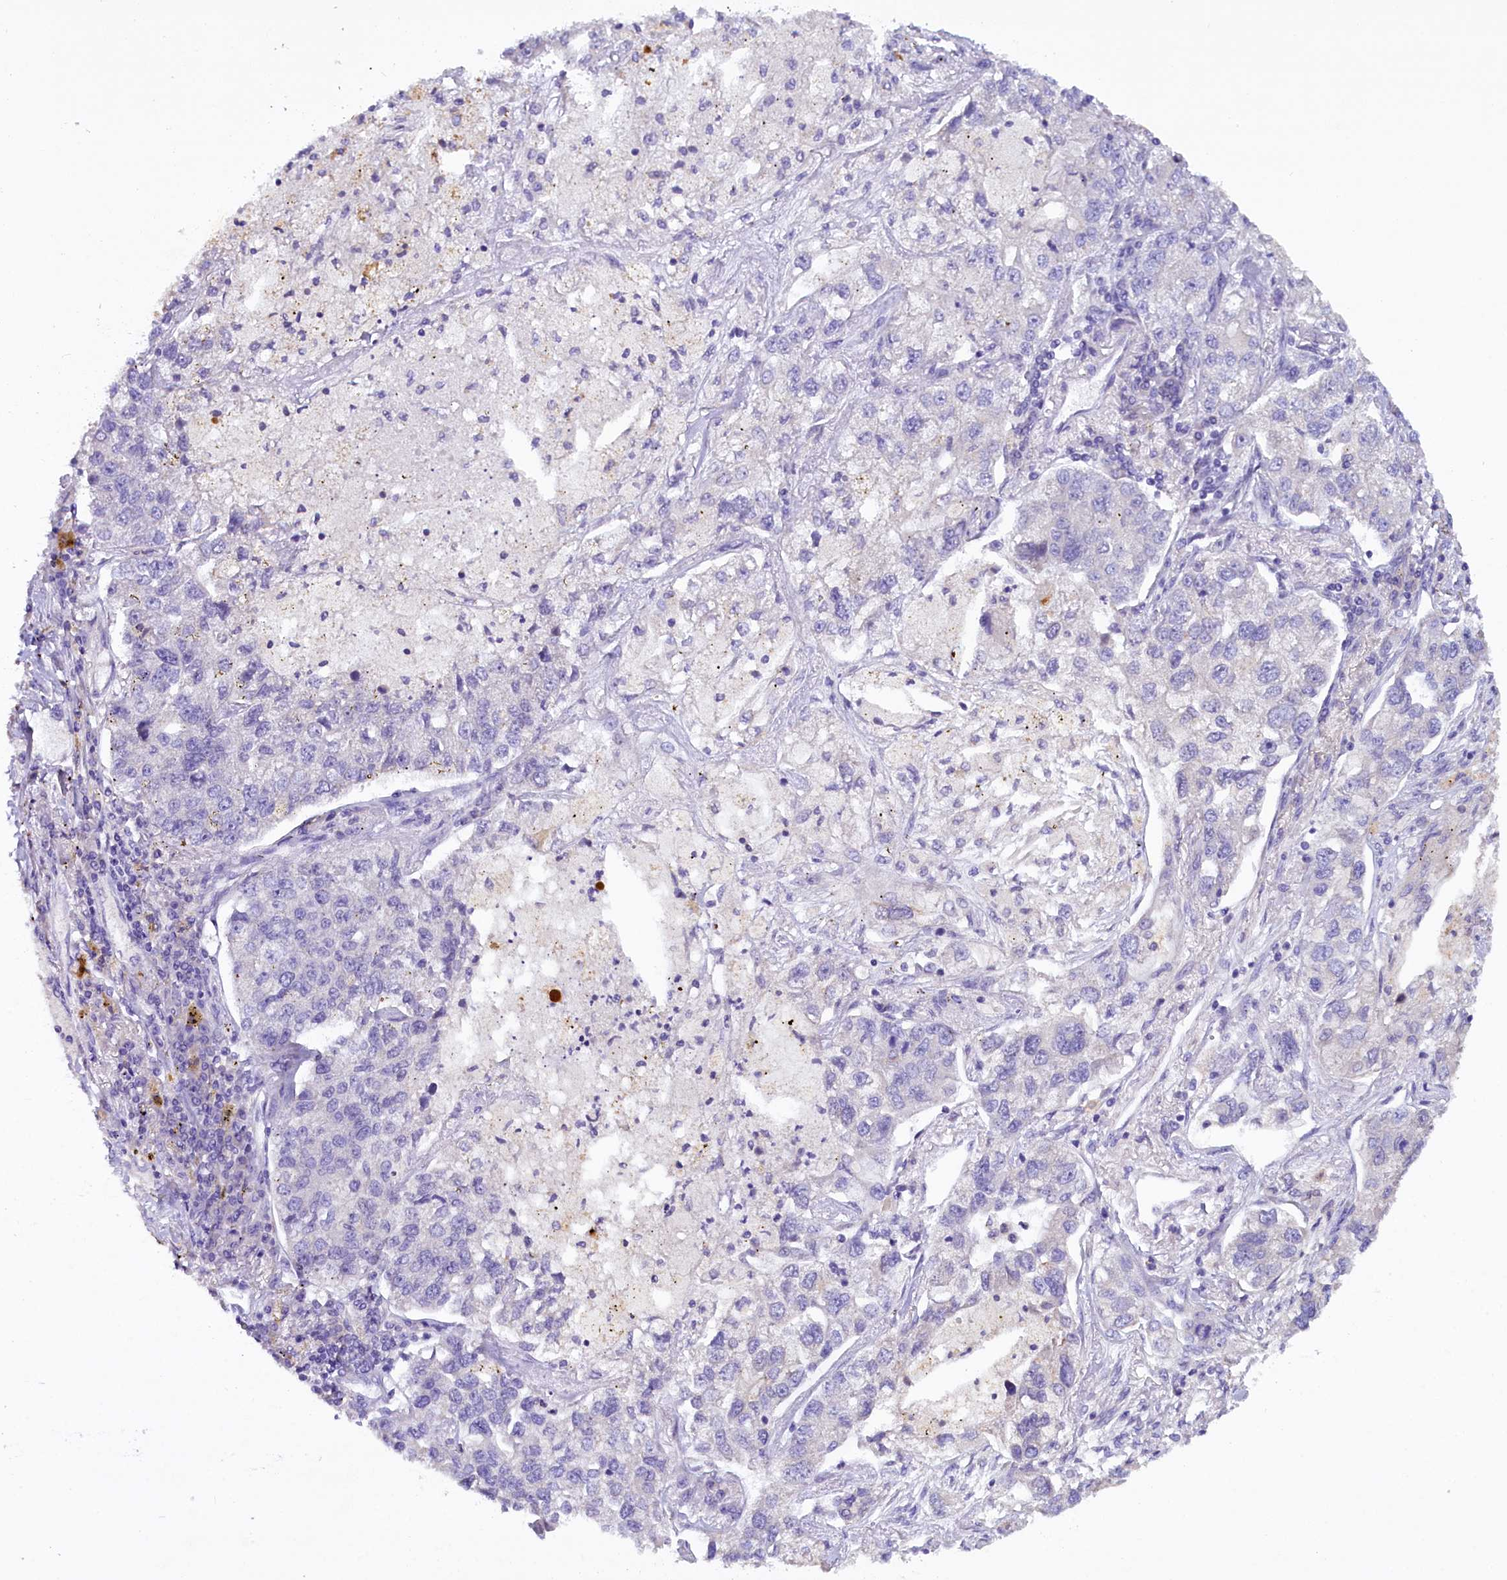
{"staining": {"intensity": "negative", "quantity": "none", "location": "none"}, "tissue": "lung cancer", "cell_type": "Tumor cells", "image_type": "cancer", "snomed": [{"axis": "morphology", "description": "Adenocarcinoma, NOS"}, {"axis": "topography", "description": "Lung"}], "caption": "This is an immunohistochemistry (IHC) photomicrograph of human lung adenocarcinoma. There is no staining in tumor cells.", "gene": "RTTN", "patient": {"sex": "male", "age": 49}}